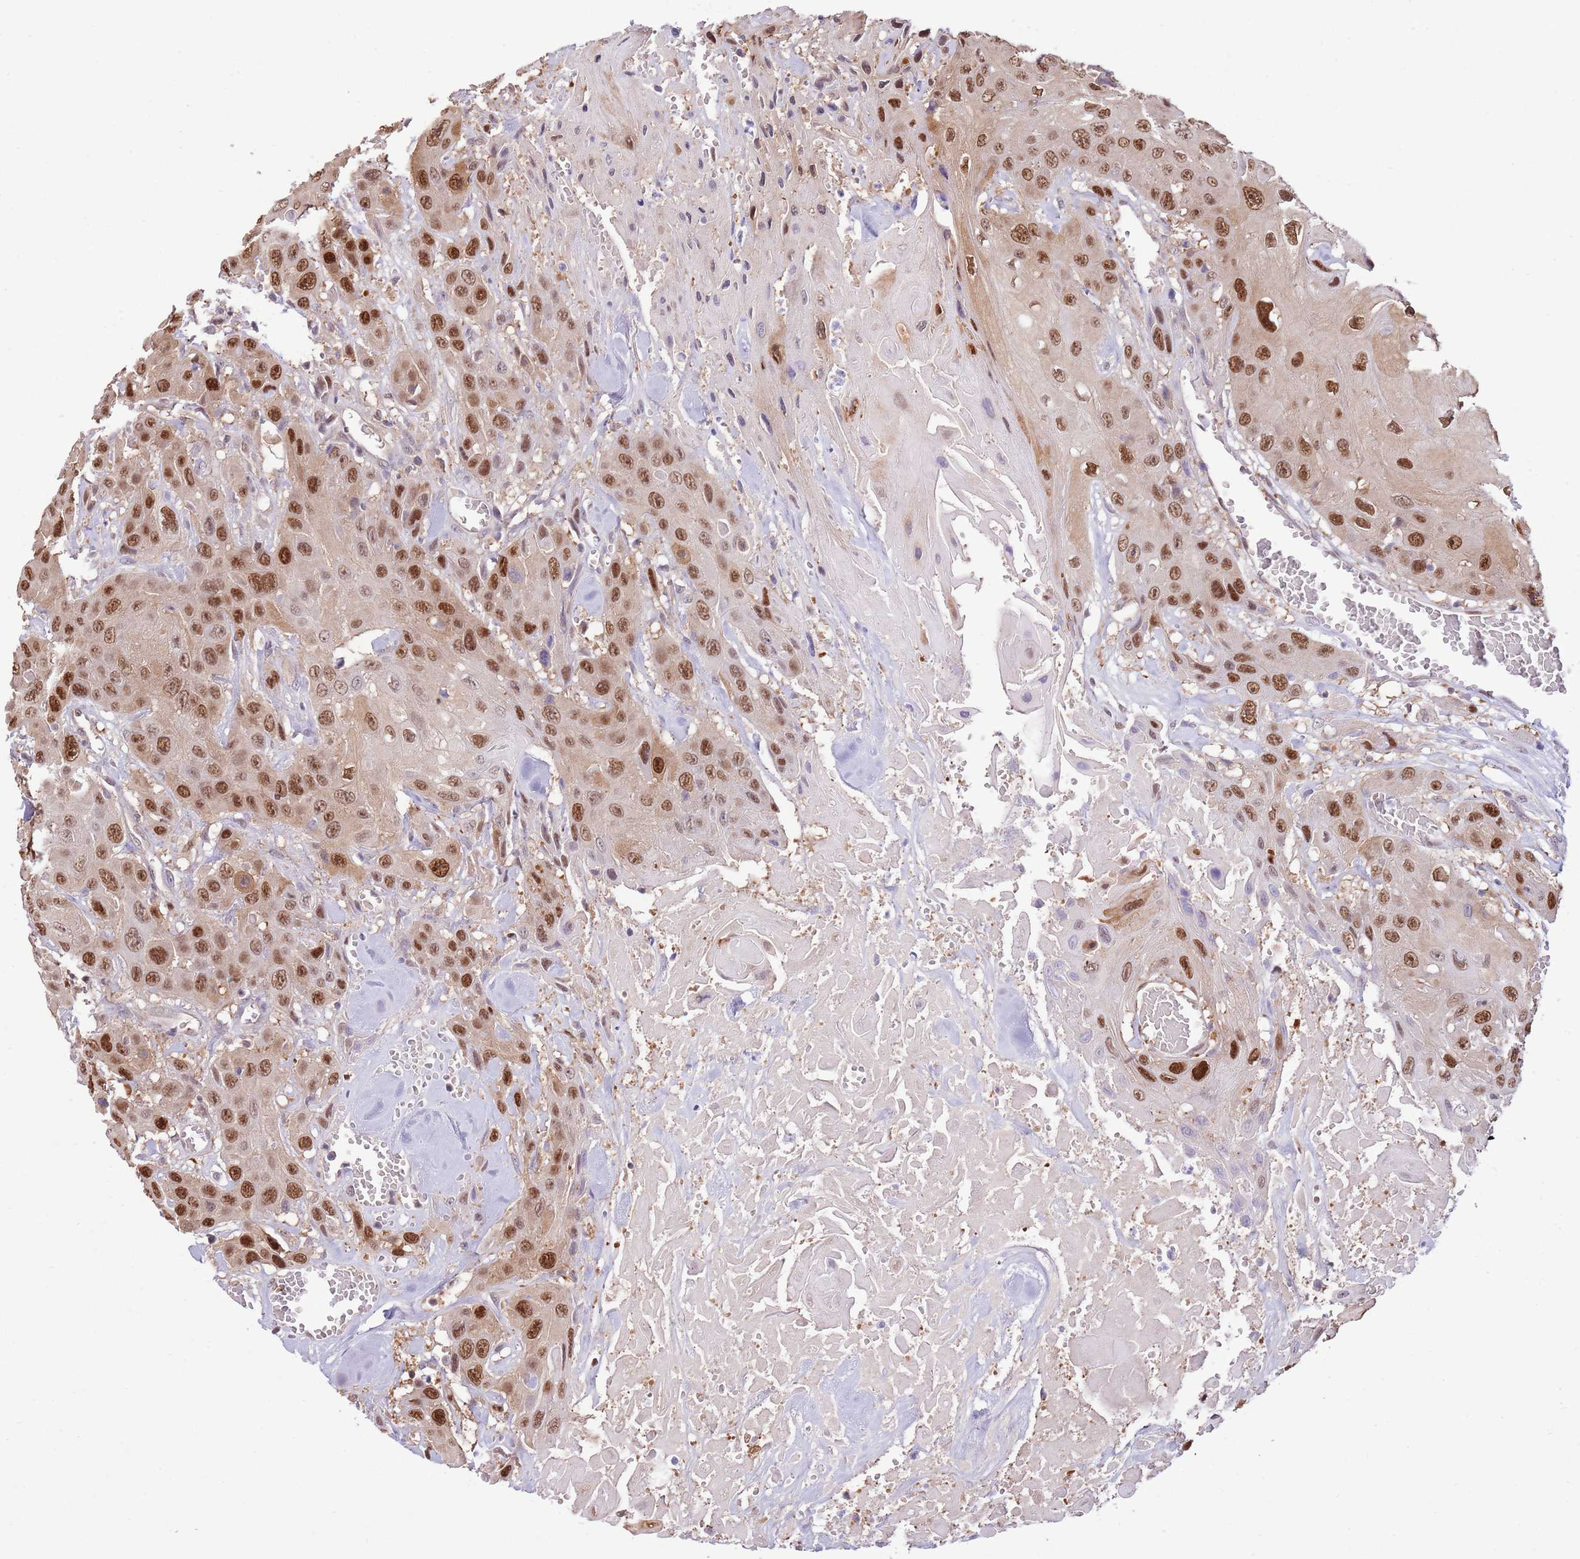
{"staining": {"intensity": "strong", "quantity": ">75%", "location": "nuclear"}, "tissue": "head and neck cancer", "cell_type": "Tumor cells", "image_type": "cancer", "snomed": [{"axis": "morphology", "description": "Squamous cell carcinoma, NOS"}, {"axis": "topography", "description": "Head-Neck"}], "caption": "A brown stain shows strong nuclear staining of a protein in squamous cell carcinoma (head and neck) tumor cells. (Brightfield microscopy of DAB IHC at high magnification).", "gene": "NSFL1C", "patient": {"sex": "male", "age": 81}}